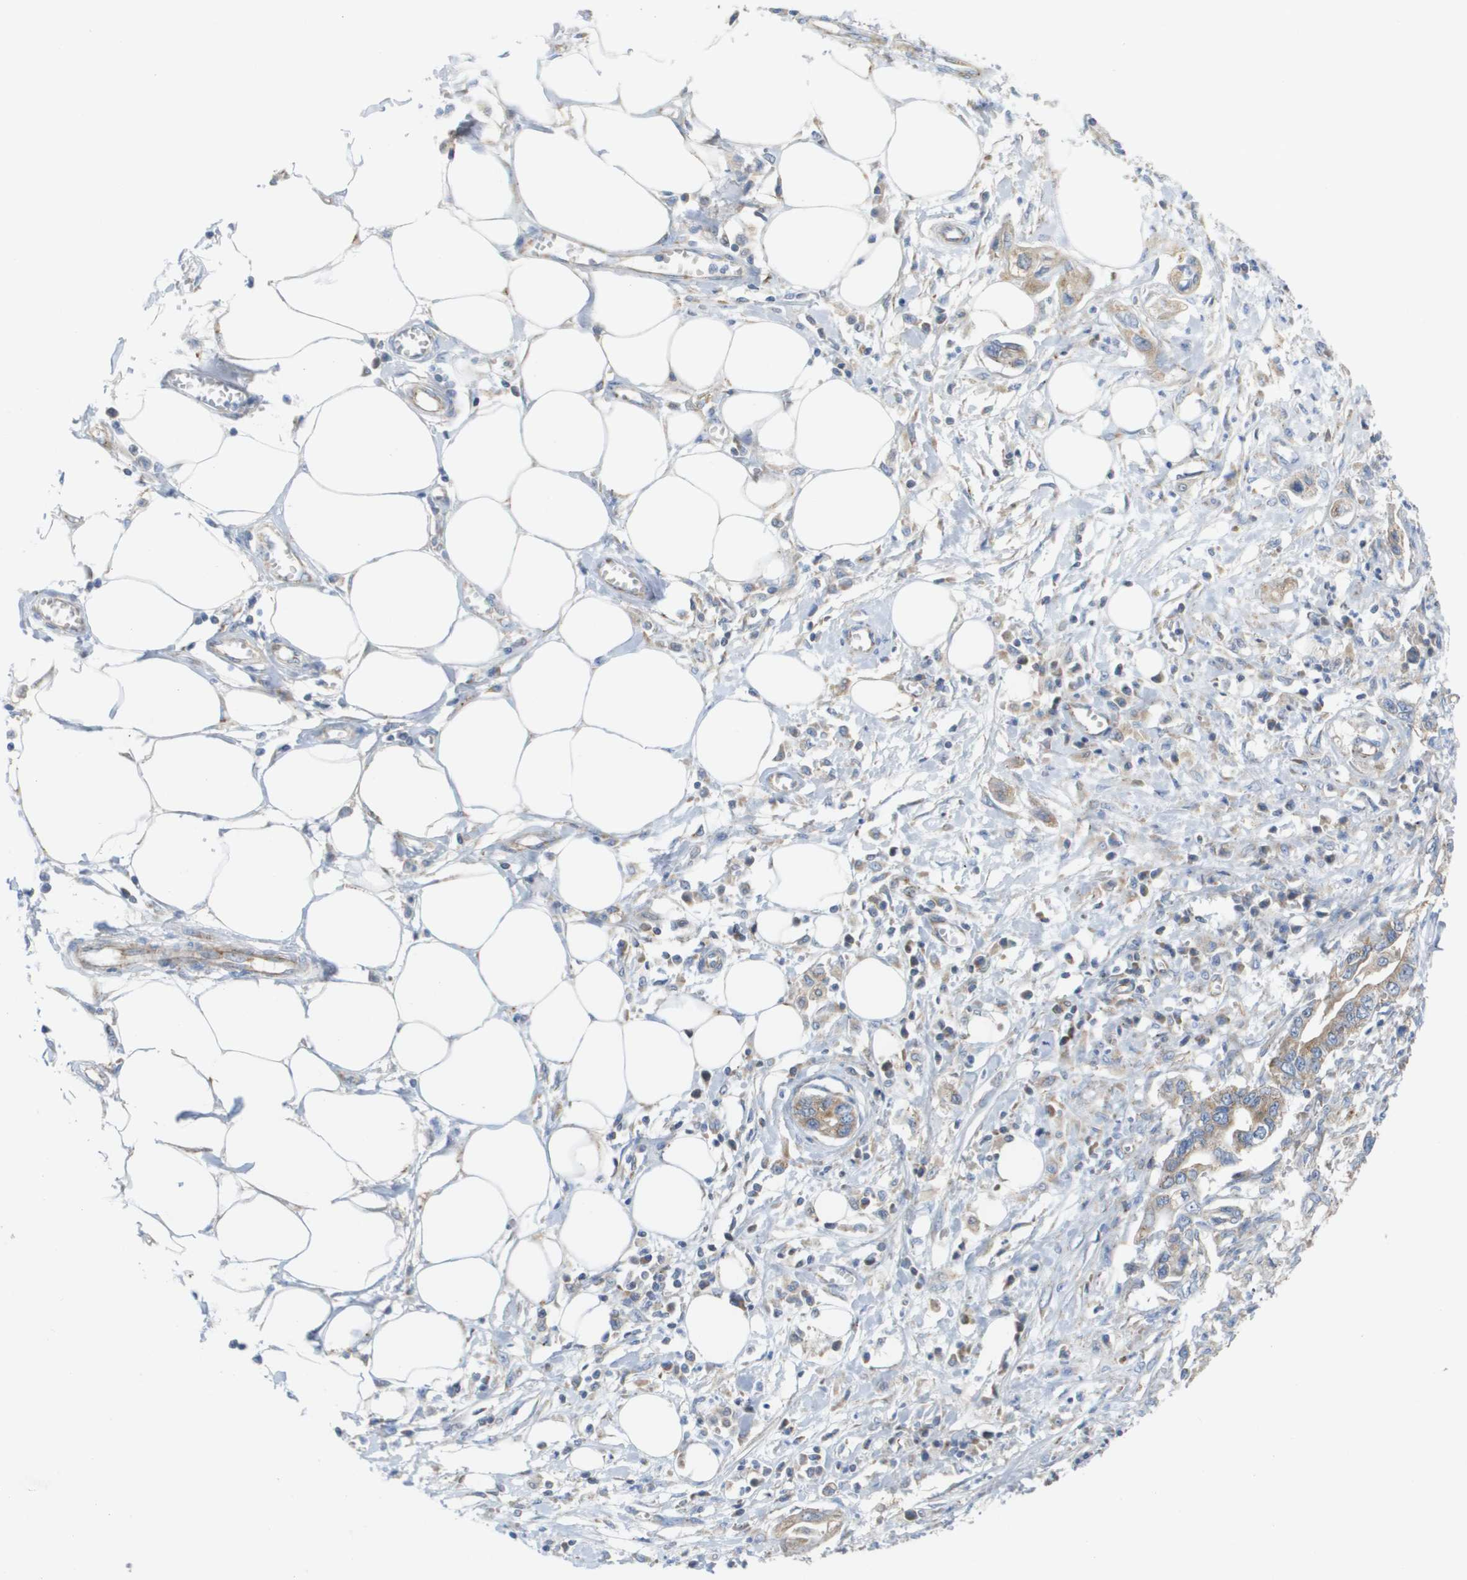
{"staining": {"intensity": "moderate", "quantity": ">75%", "location": "cytoplasmic/membranous"}, "tissue": "pancreatic cancer", "cell_type": "Tumor cells", "image_type": "cancer", "snomed": [{"axis": "morphology", "description": "Adenocarcinoma, NOS"}, {"axis": "topography", "description": "Pancreas"}], "caption": "Adenocarcinoma (pancreatic) stained for a protein (brown) exhibits moderate cytoplasmic/membranous positive staining in approximately >75% of tumor cells.", "gene": "FIS1", "patient": {"sex": "male", "age": 56}}